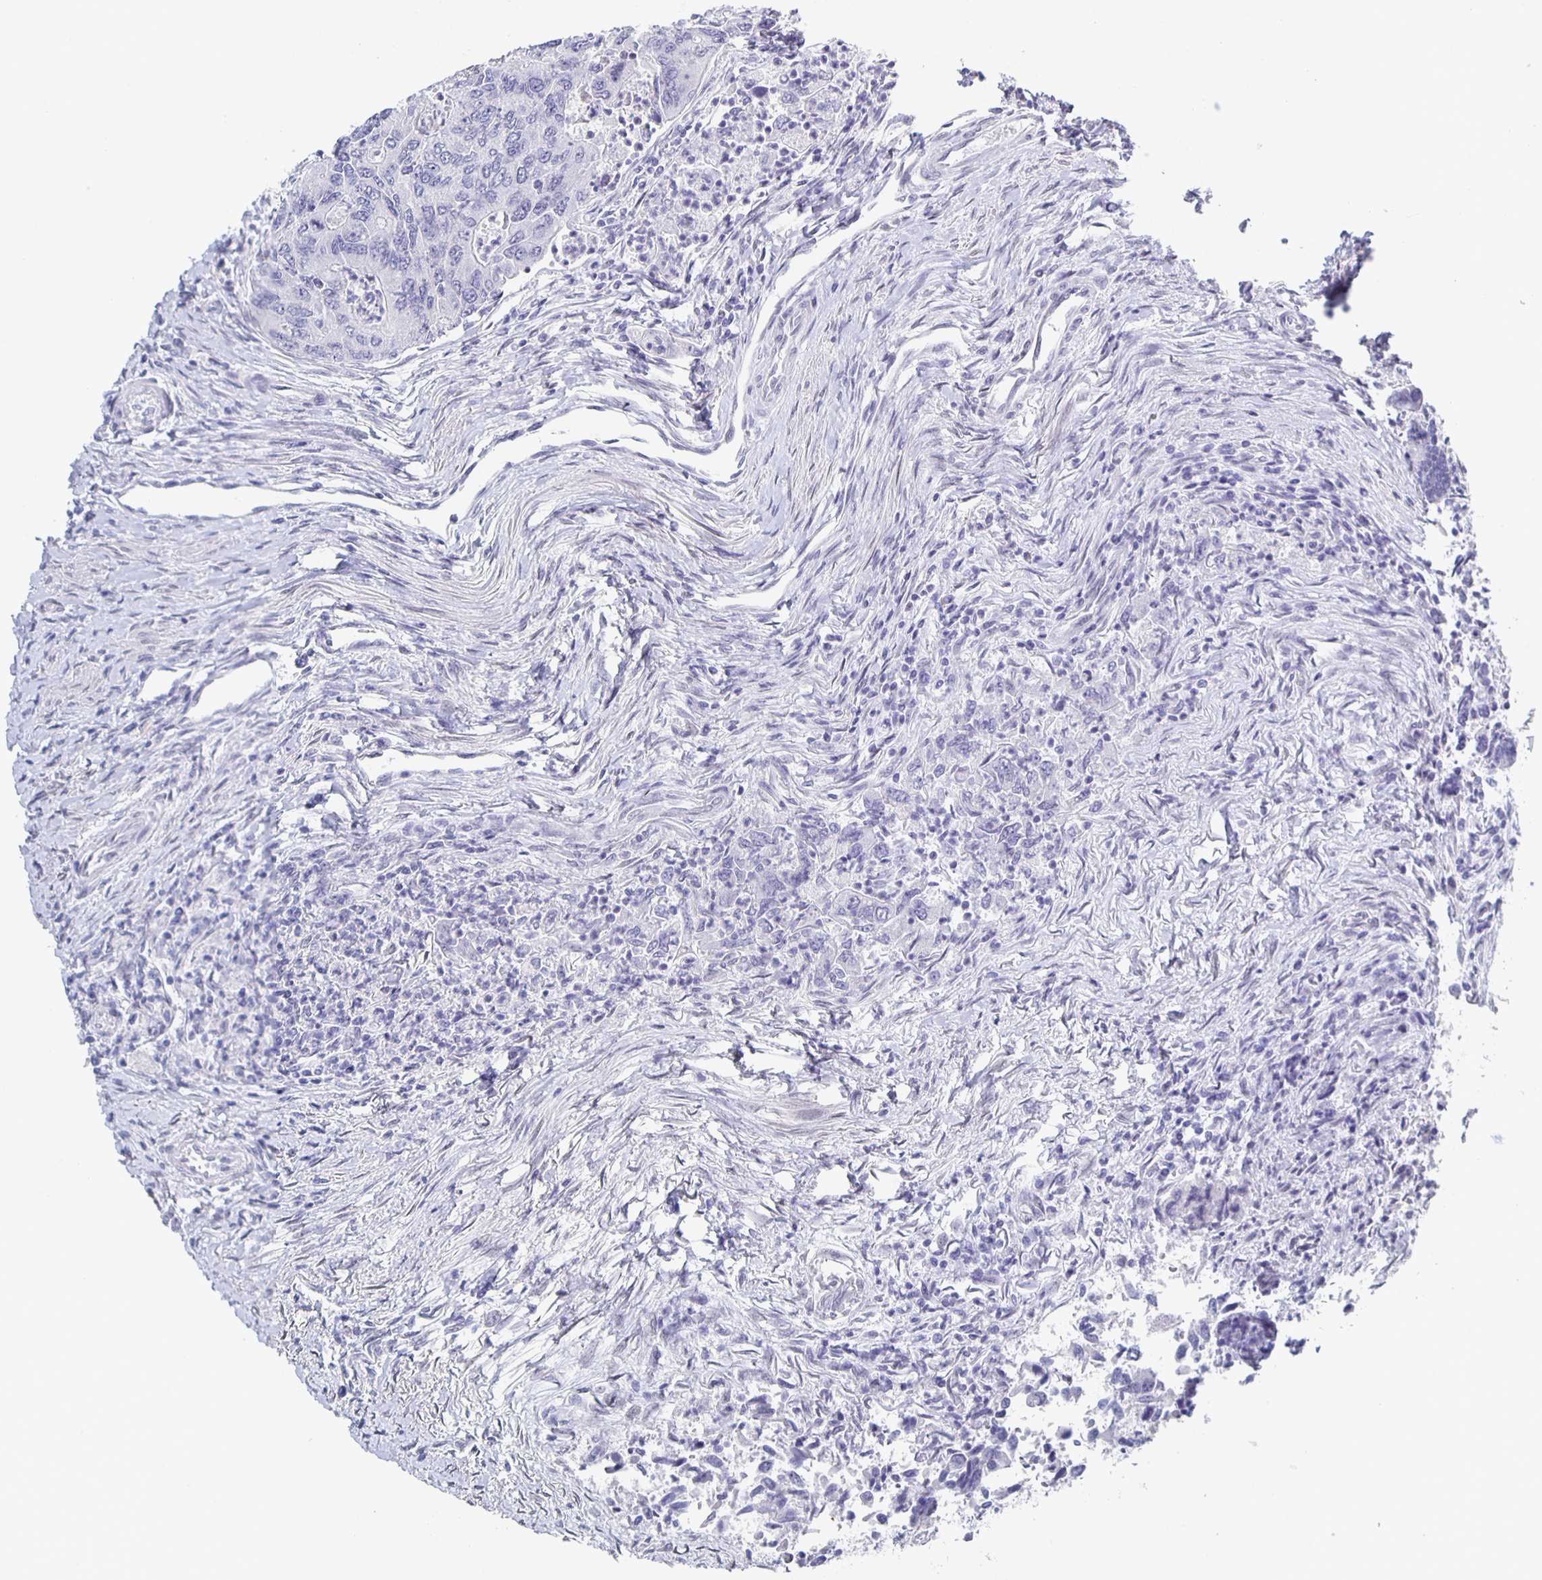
{"staining": {"intensity": "negative", "quantity": "none", "location": "none"}, "tissue": "colorectal cancer", "cell_type": "Tumor cells", "image_type": "cancer", "snomed": [{"axis": "morphology", "description": "Adenocarcinoma, NOS"}, {"axis": "topography", "description": "Colon"}], "caption": "High magnification brightfield microscopy of colorectal cancer stained with DAB (3,3'-diaminobenzidine) (brown) and counterstained with hematoxylin (blue): tumor cells show no significant positivity.", "gene": "CCDC17", "patient": {"sex": "female", "age": 67}}